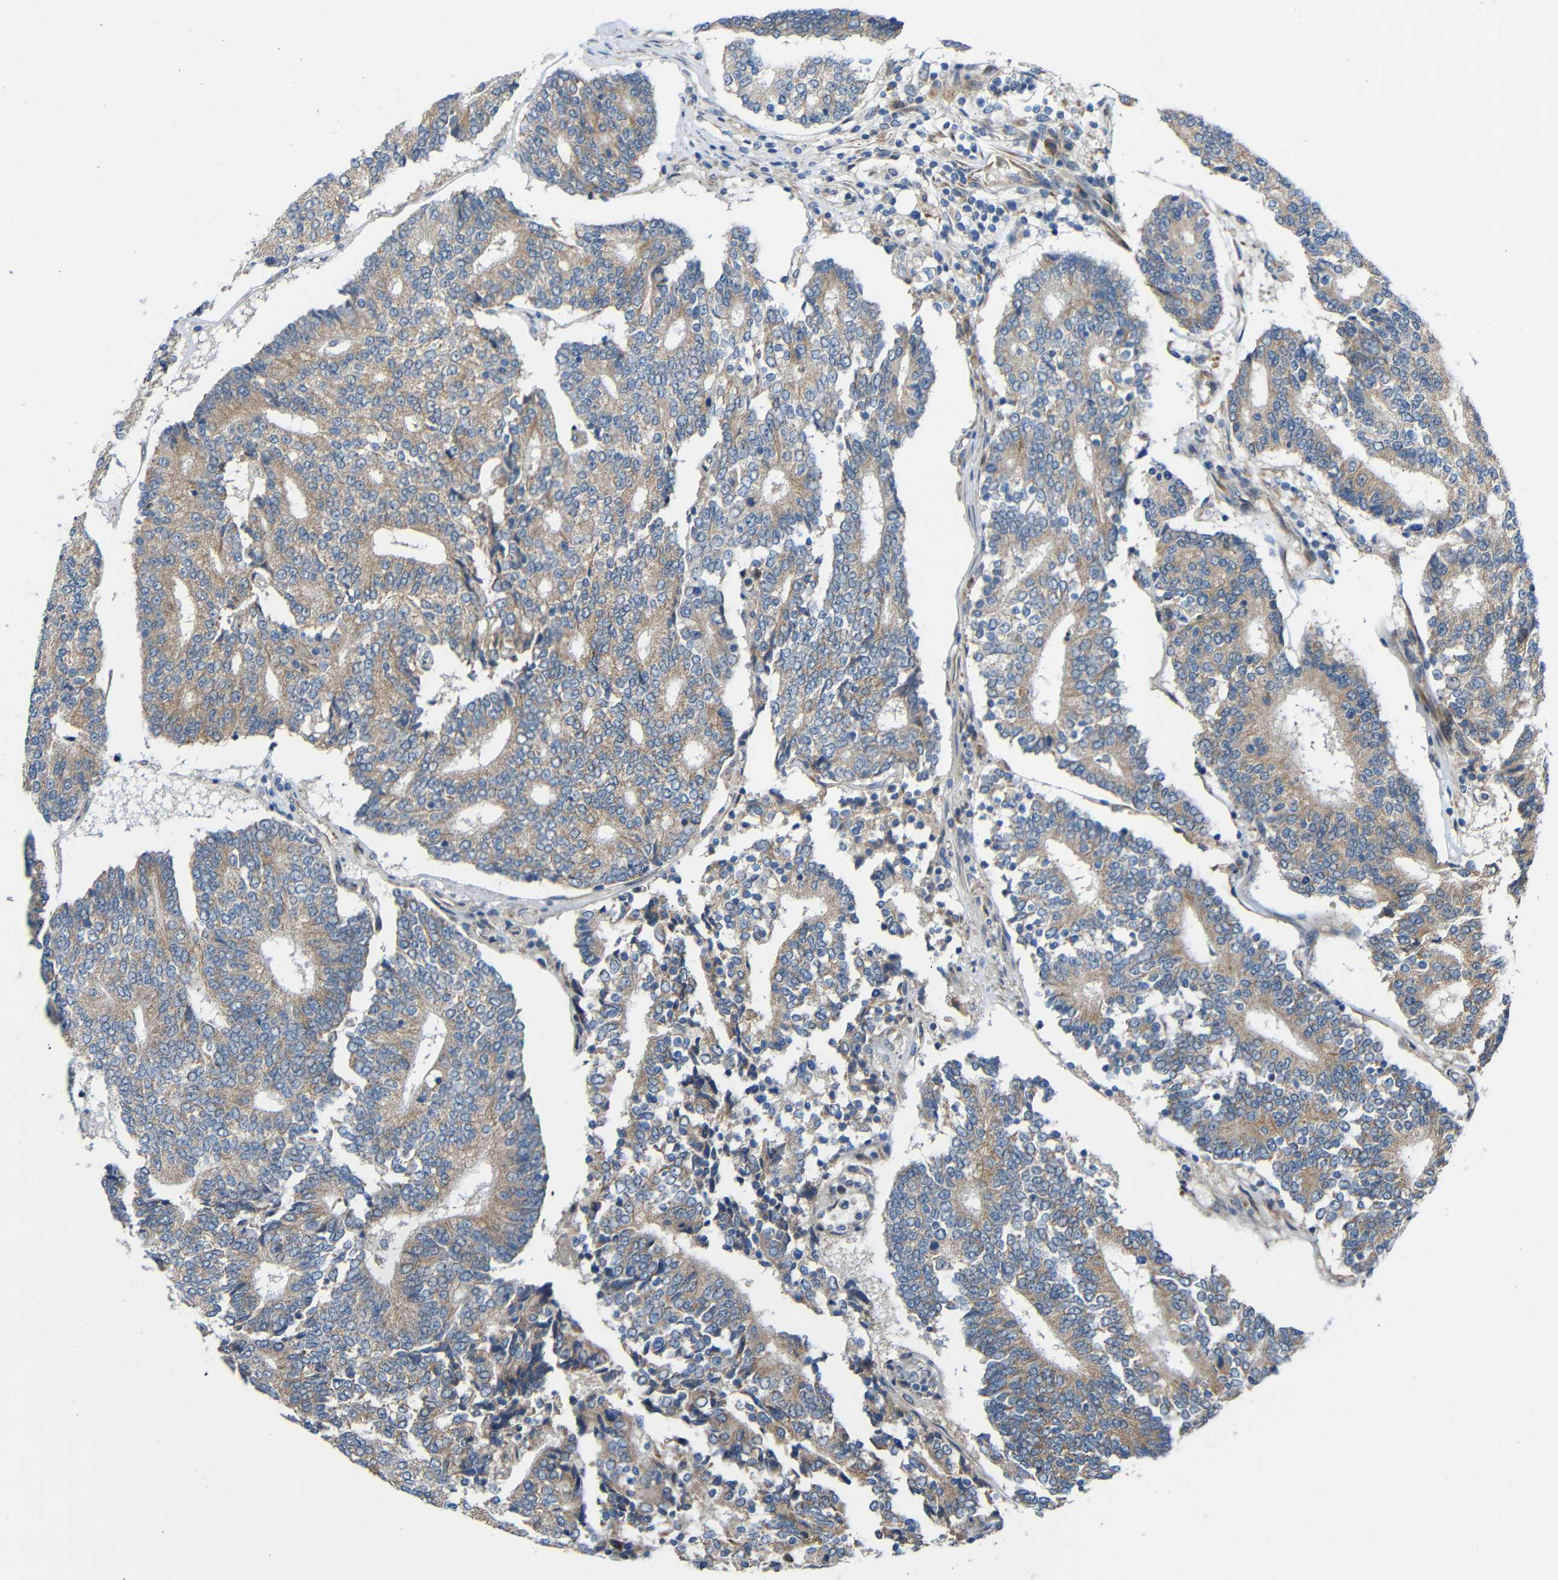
{"staining": {"intensity": "weak", "quantity": ">75%", "location": "cytoplasmic/membranous"}, "tissue": "prostate cancer", "cell_type": "Tumor cells", "image_type": "cancer", "snomed": [{"axis": "morphology", "description": "Normal tissue, NOS"}, {"axis": "morphology", "description": "Adenocarcinoma, High grade"}, {"axis": "topography", "description": "Prostate"}, {"axis": "topography", "description": "Seminal veicle"}], "caption": "Immunohistochemical staining of human high-grade adenocarcinoma (prostate) shows low levels of weak cytoplasmic/membranous protein staining in approximately >75% of tumor cells. (Stains: DAB in brown, nuclei in blue, Microscopy: brightfield microscopy at high magnification).", "gene": "TMEM25", "patient": {"sex": "male", "age": 55}}